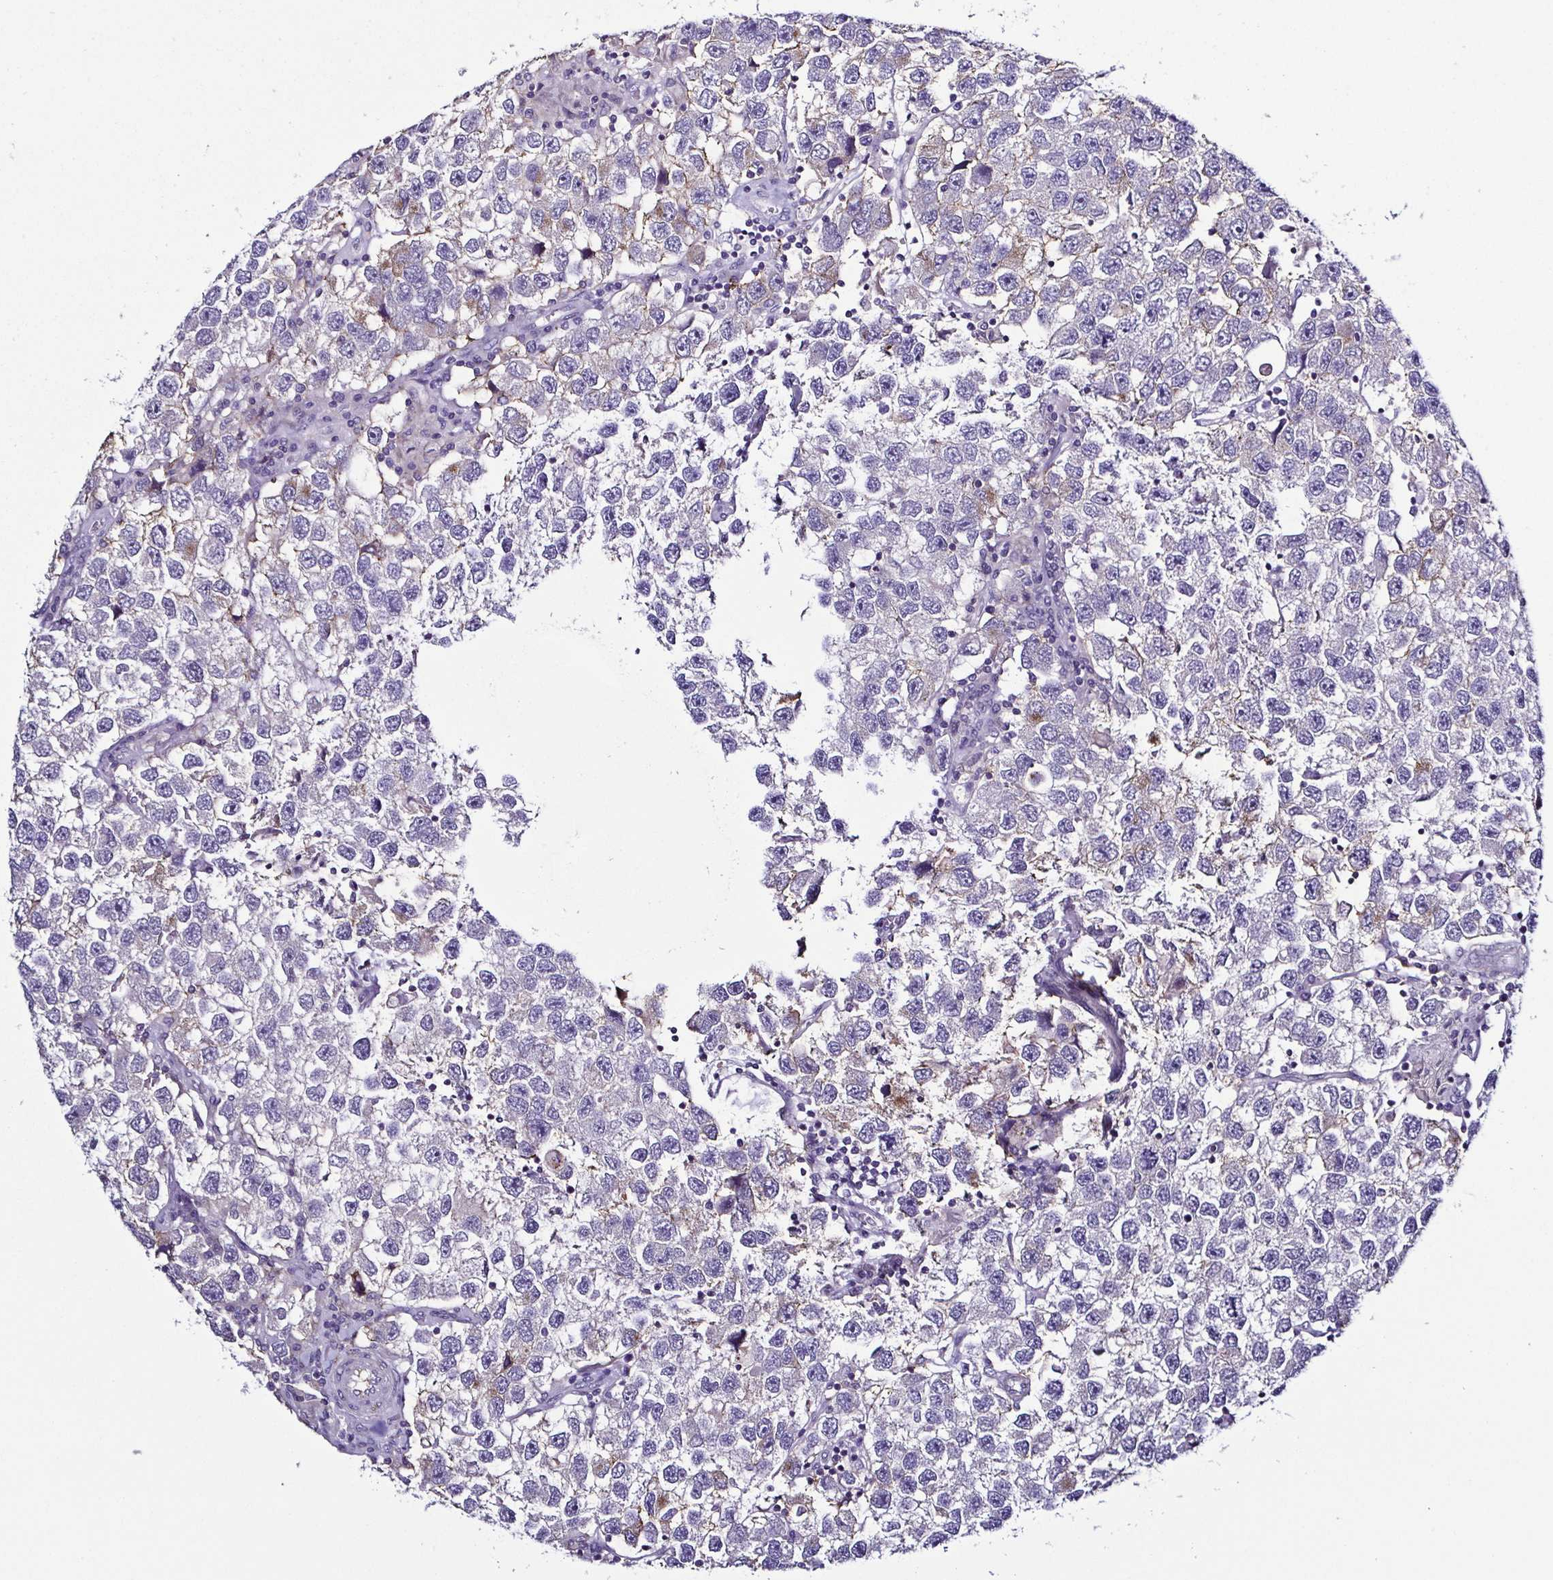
{"staining": {"intensity": "negative", "quantity": "none", "location": "none"}, "tissue": "testis cancer", "cell_type": "Tumor cells", "image_type": "cancer", "snomed": [{"axis": "morphology", "description": "Seminoma, NOS"}, {"axis": "topography", "description": "Testis"}], "caption": "A micrograph of testis cancer stained for a protein reveals no brown staining in tumor cells.", "gene": "TNNT2", "patient": {"sex": "male", "age": 26}}